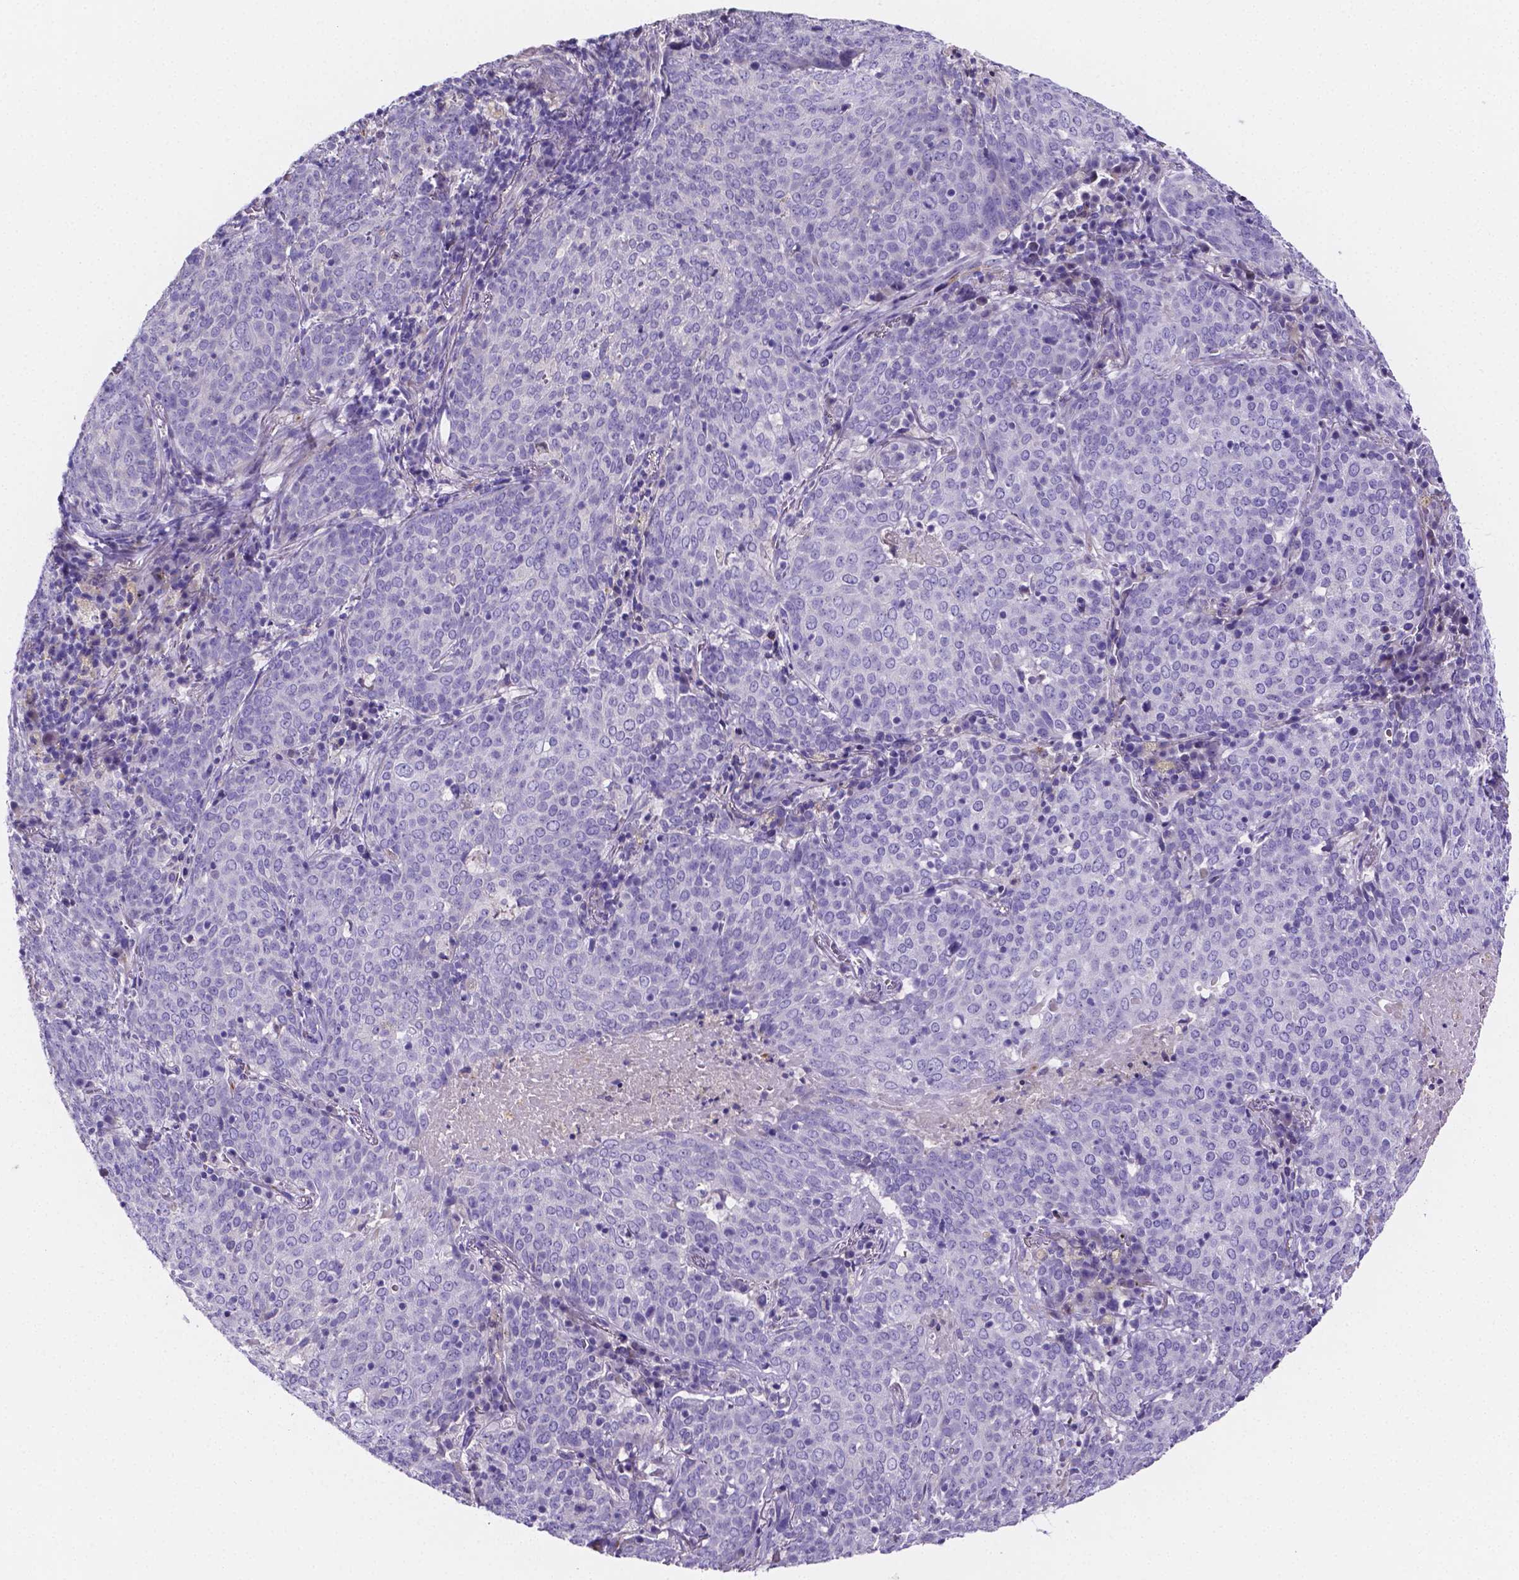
{"staining": {"intensity": "negative", "quantity": "none", "location": "none"}, "tissue": "lung cancer", "cell_type": "Tumor cells", "image_type": "cancer", "snomed": [{"axis": "morphology", "description": "Squamous cell carcinoma, NOS"}, {"axis": "topography", "description": "Lung"}], "caption": "A micrograph of human lung squamous cell carcinoma is negative for staining in tumor cells.", "gene": "NRGN", "patient": {"sex": "male", "age": 82}}